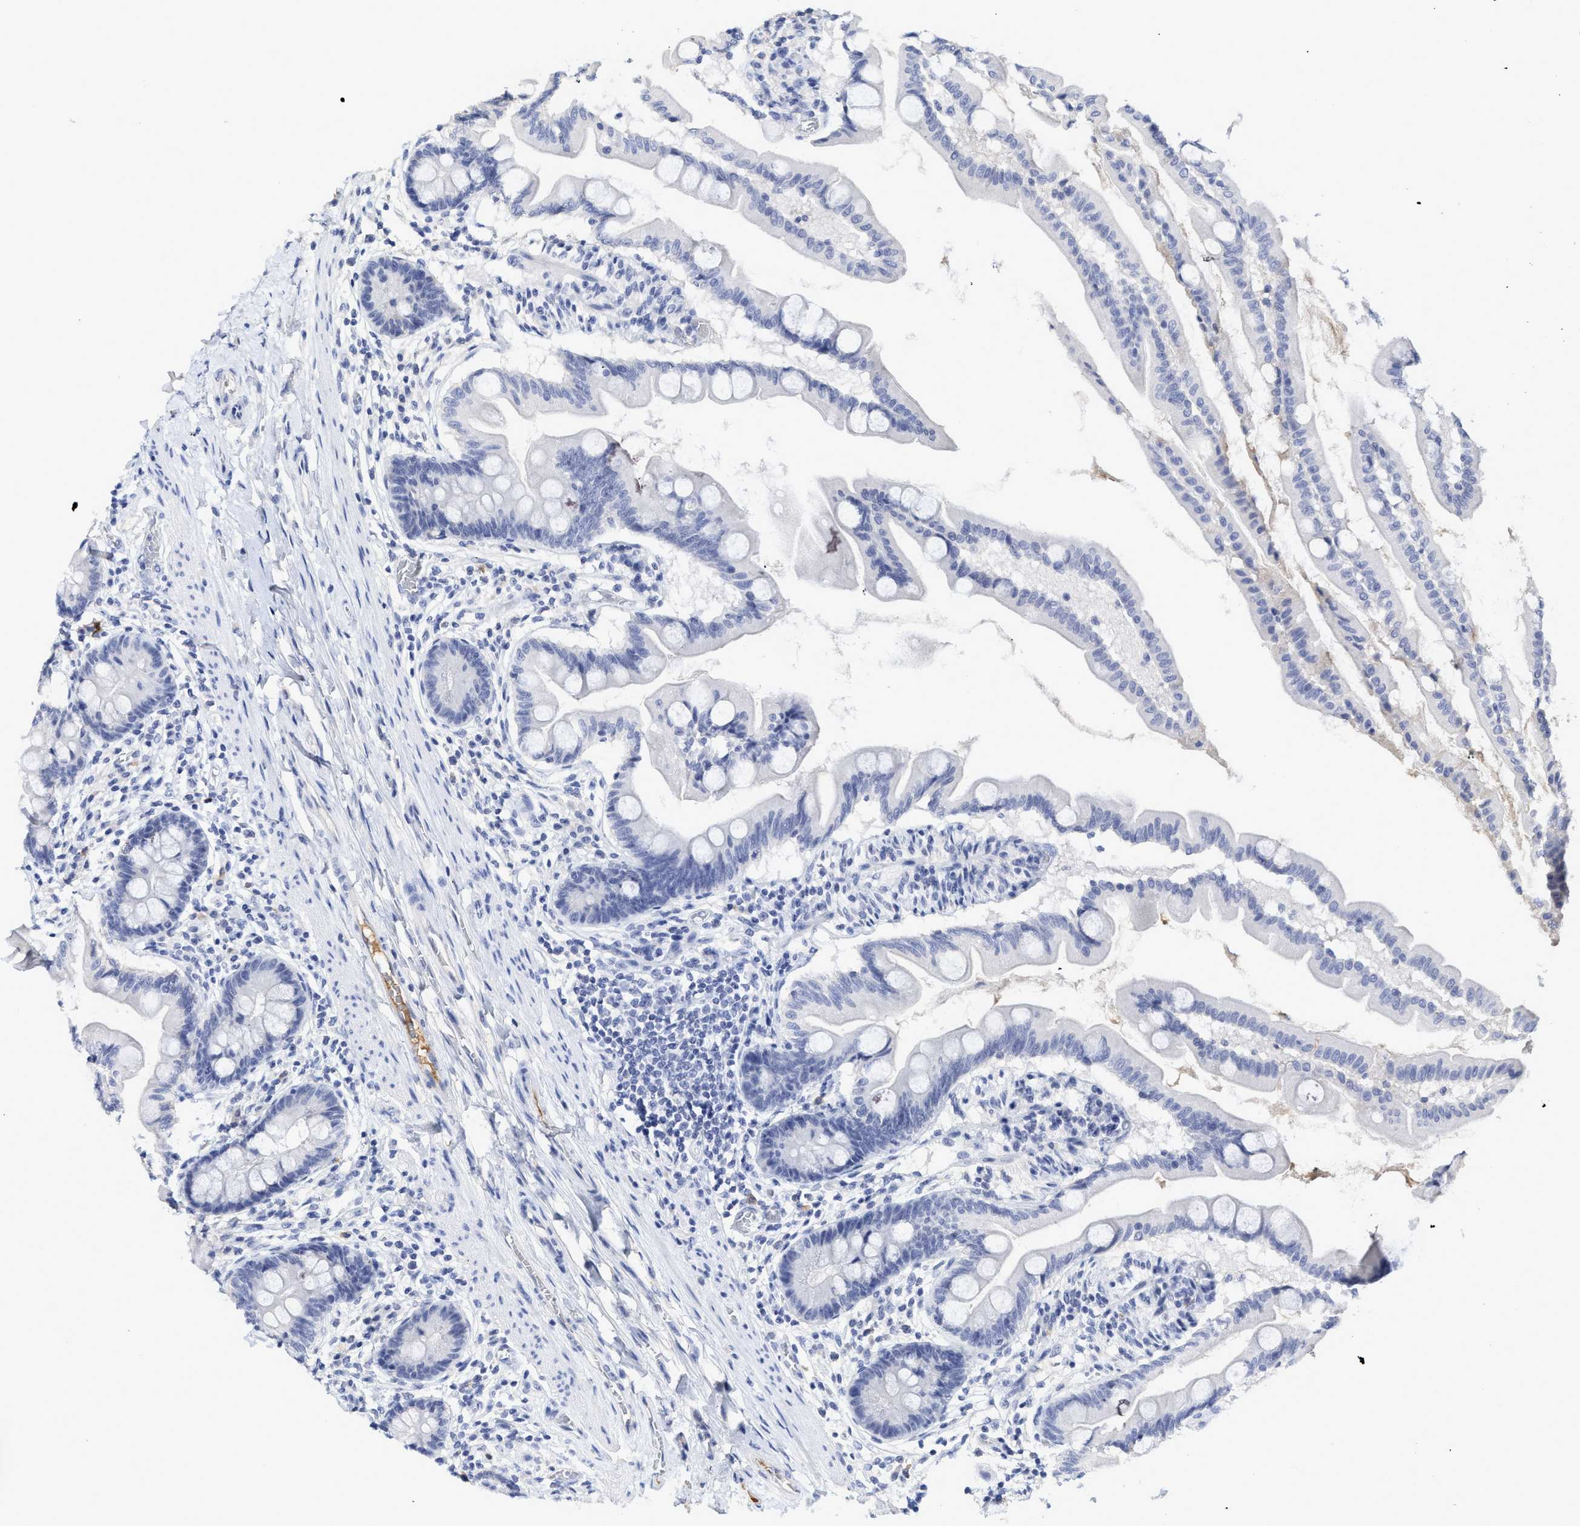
{"staining": {"intensity": "negative", "quantity": "none", "location": "none"}, "tissue": "small intestine", "cell_type": "Glandular cells", "image_type": "normal", "snomed": [{"axis": "morphology", "description": "Normal tissue, NOS"}, {"axis": "topography", "description": "Small intestine"}], "caption": "This is an immunohistochemistry image of unremarkable human small intestine. There is no positivity in glandular cells.", "gene": "C2", "patient": {"sex": "female", "age": 56}}